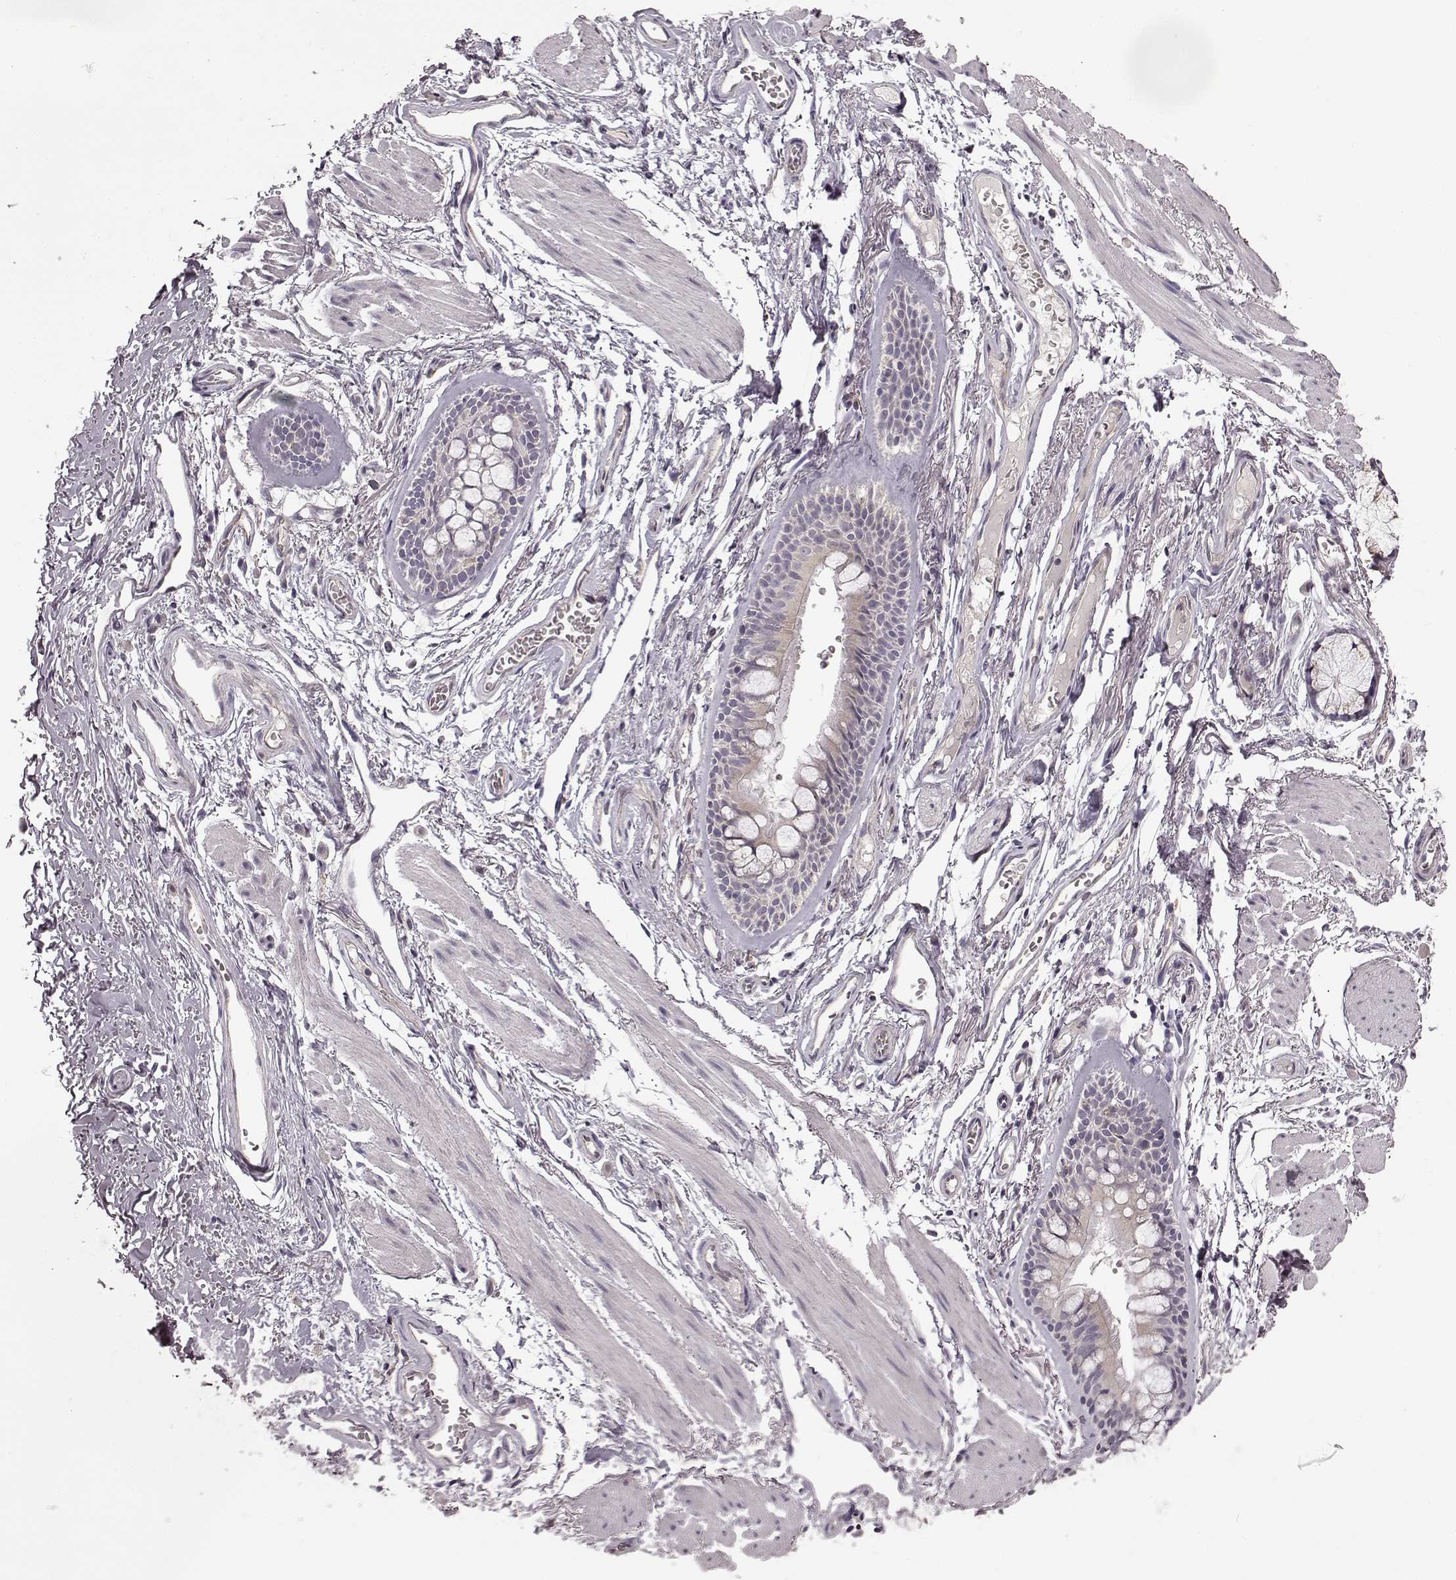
{"staining": {"intensity": "negative", "quantity": "none", "location": "none"}, "tissue": "soft tissue", "cell_type": "Fibroblasts", "image_type": "normal", "snomed": [{"axis": "morphology", "description": "Normal tissue, NOS"}, {"axis": "topography", "description": "Cartilage tissue"}, {"axis": "topography", "description": "Bronchus"}], "caption": "Fibroblasts are negative for protein expression in normal human soft tissue. (DAB immunohistochemistry (IHC) with hematoxylin counter stain).", "gene": "B3GNT6", "patient": {"sex": "female", "age": 79}}